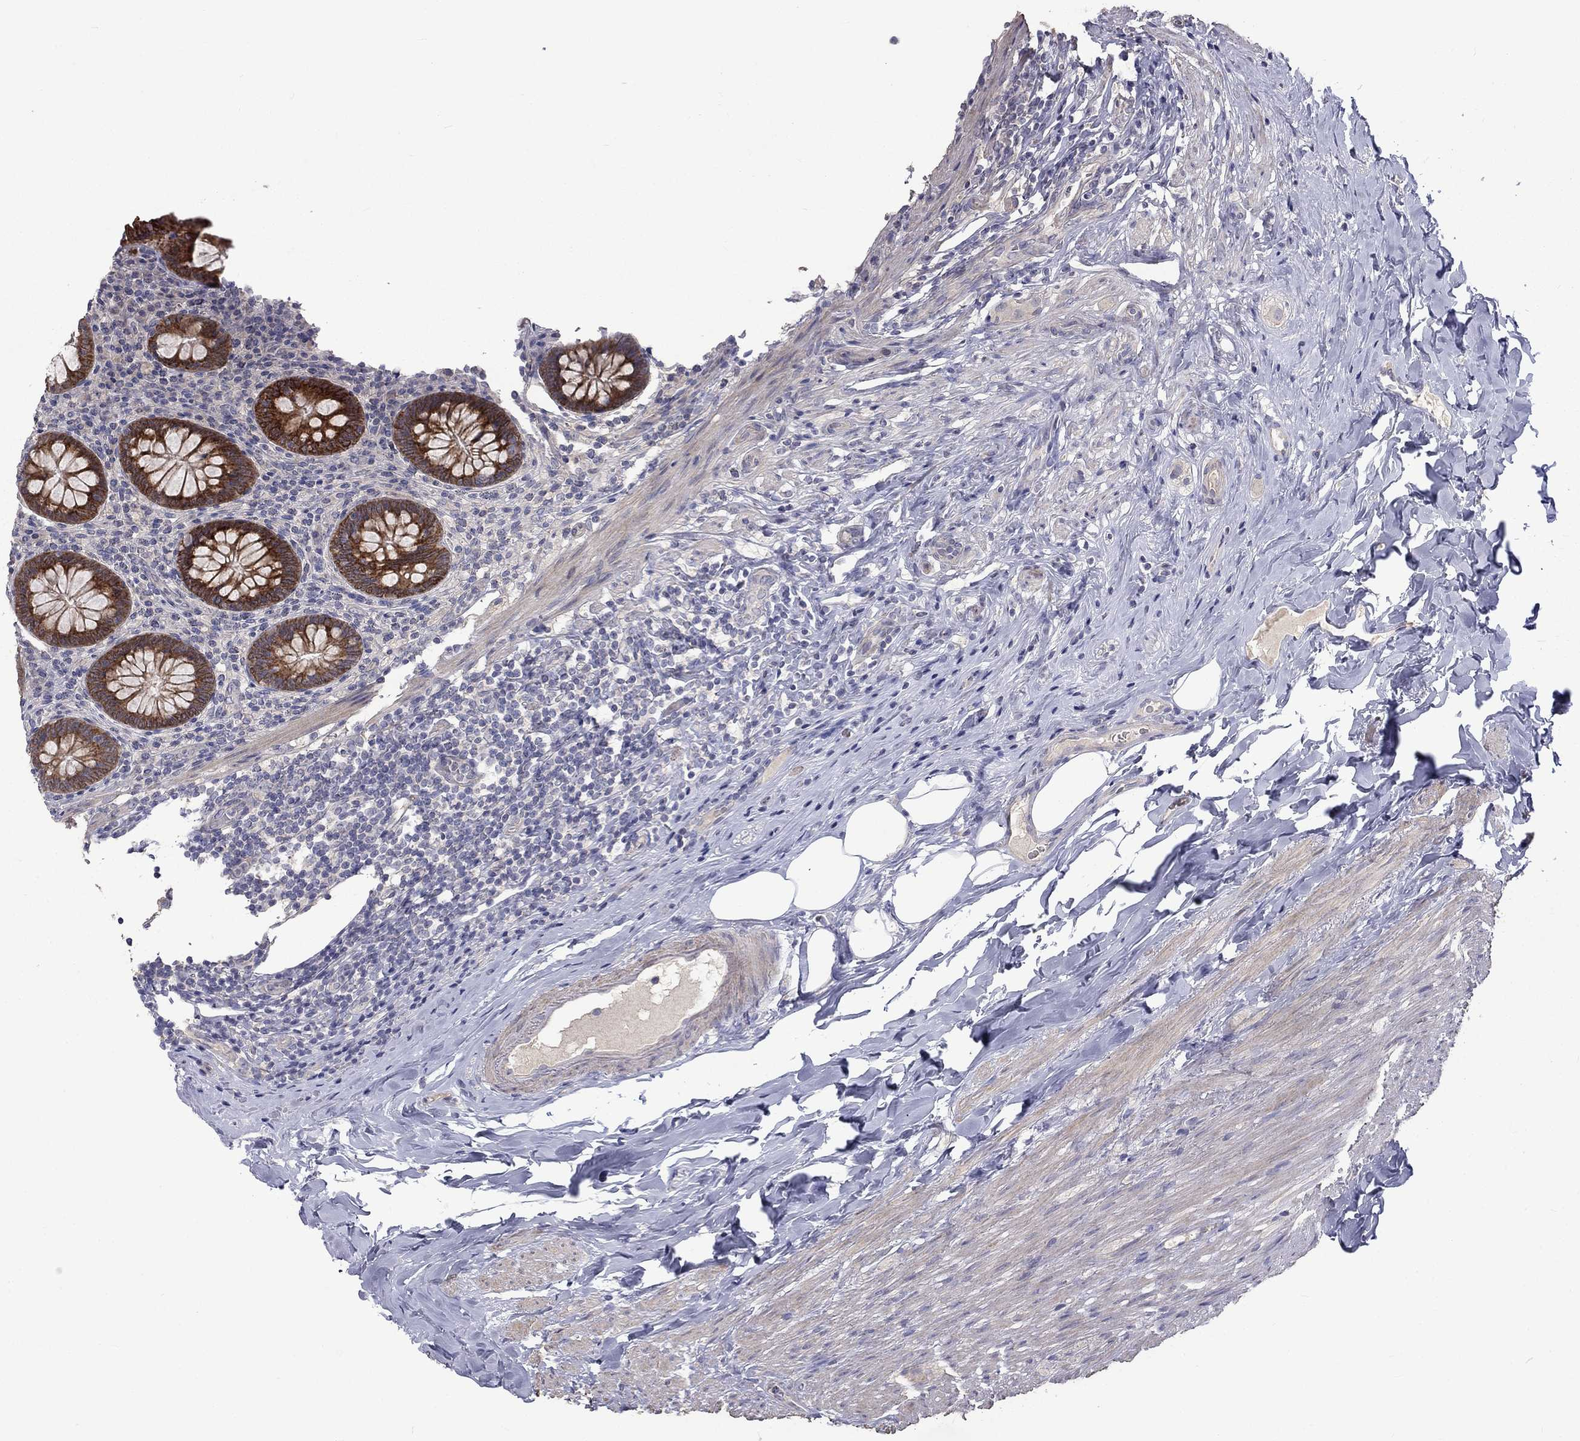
{"staining": {"intensity": "strong", "quantity": "25%-75%", "location": "cytoplasmic/membranous"}, "tissue": "appendix", "cell_type": "Glandular cells", "image_type": "normal", "snomed": [{"axis": "morphology", "description": "Normal tissue, NOS"}, {"axis": "topography", "description": "Appendix"}], "caption": "Appendix stained with IHC exhibits strong cytoplasmic/membranous staining in about 25%-75% of glandular cells.", "gene": "SLC39A14", "patient": {"sex": "male", "age": 47}}